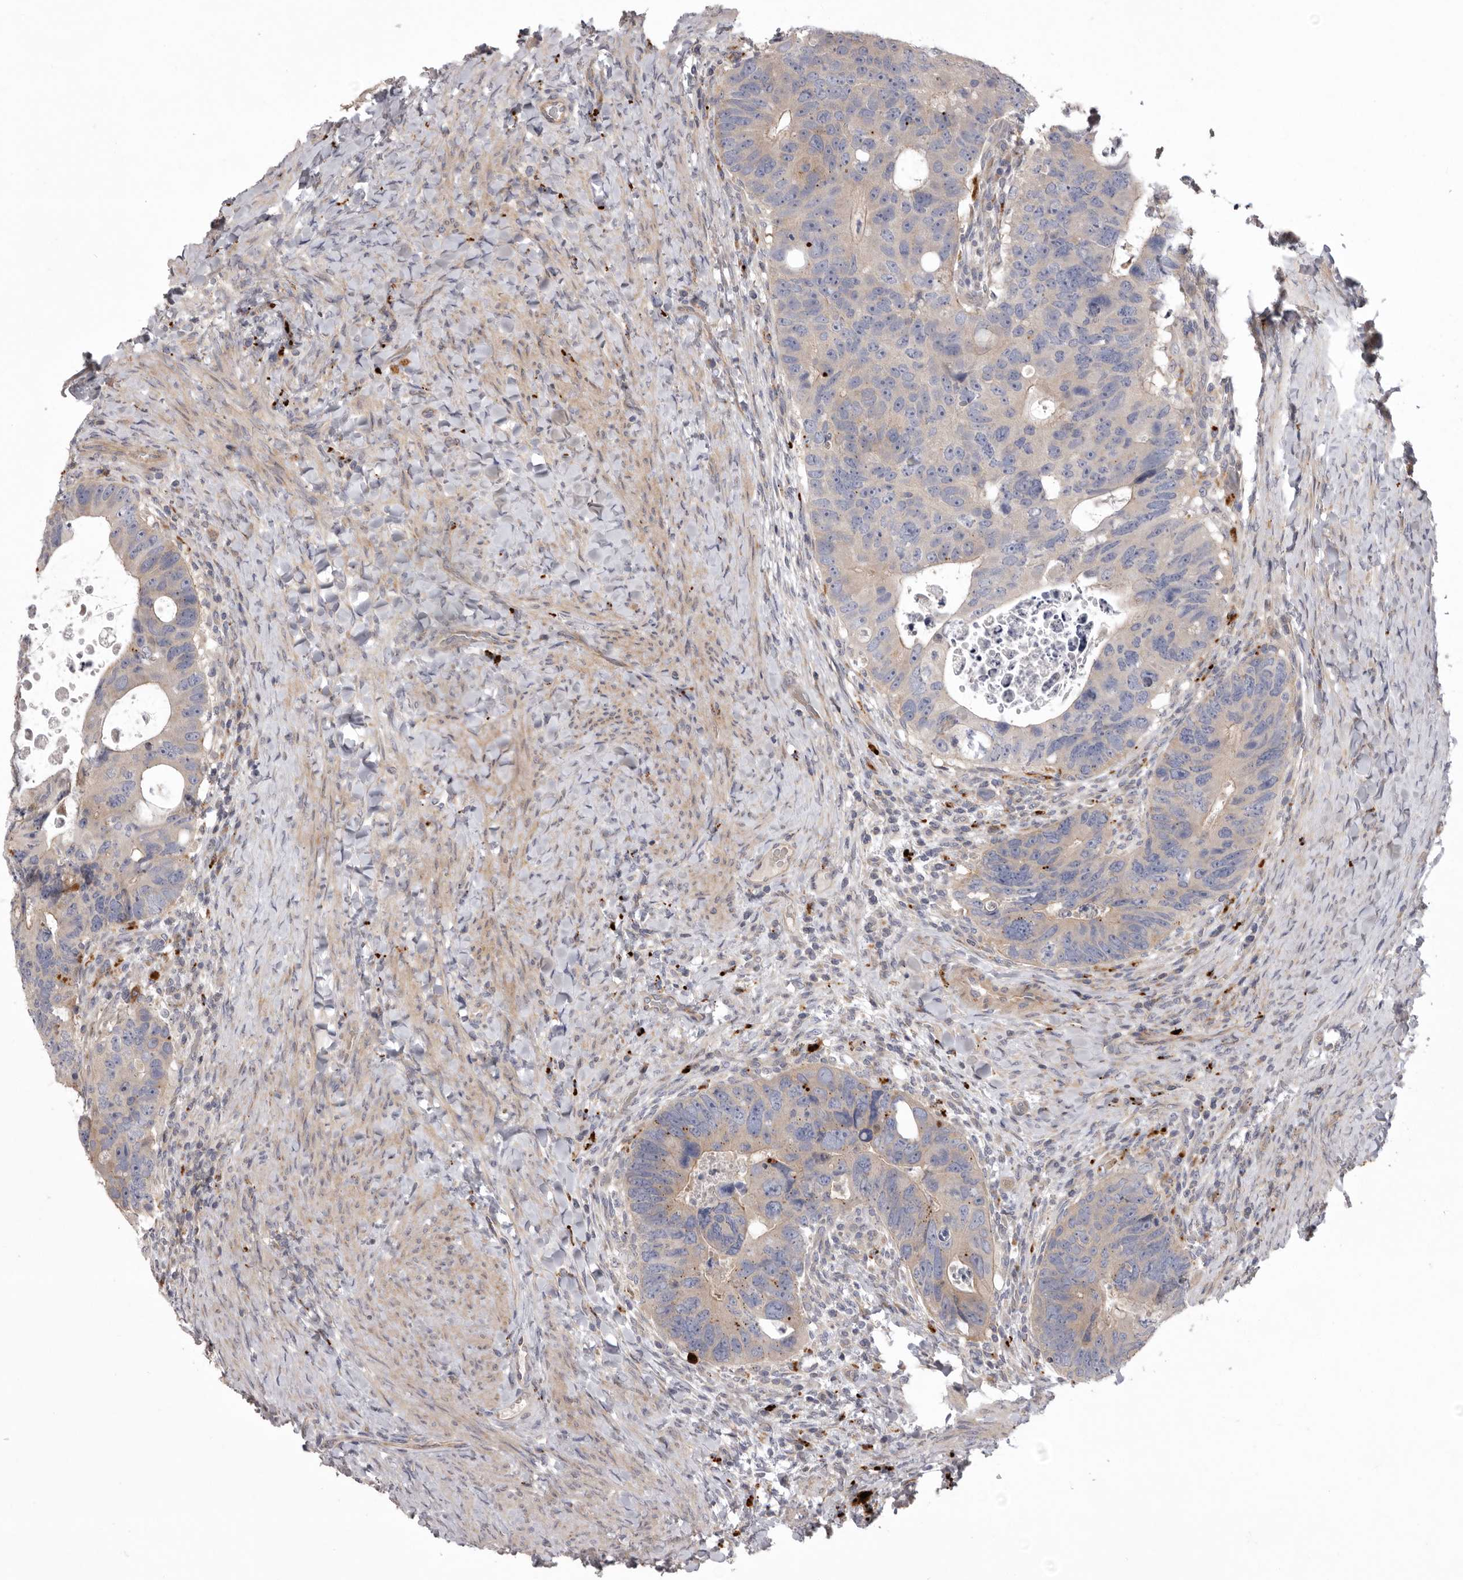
{"staining": {"intensity": "weak", "quantity": "<25%", "location": "cytoplasmic/membranous"}, "tissue": "colorectal cancer", "cell_type": "Tumor cells", "image_type": "cancer", "snomed": [{"axis": "morphology", "description": "Adenocarcinoma, NOS"}, {"axis": "topography", "description": "Rectum"}], "caption": "High magnification brightfield microscopy of colorectal cancer stained with DAB (3,3'-diaminobenzidine) (brown) and counterstained with hematoxylin (blue): tumor cells show no significant staining. (DAB (3,3'-diaminobenzidine) immunohistochemistry visualized using brightfield microscopy, high magnification).", "gene": "WDR47", "patient": {"sex": "male", "age": 59}}